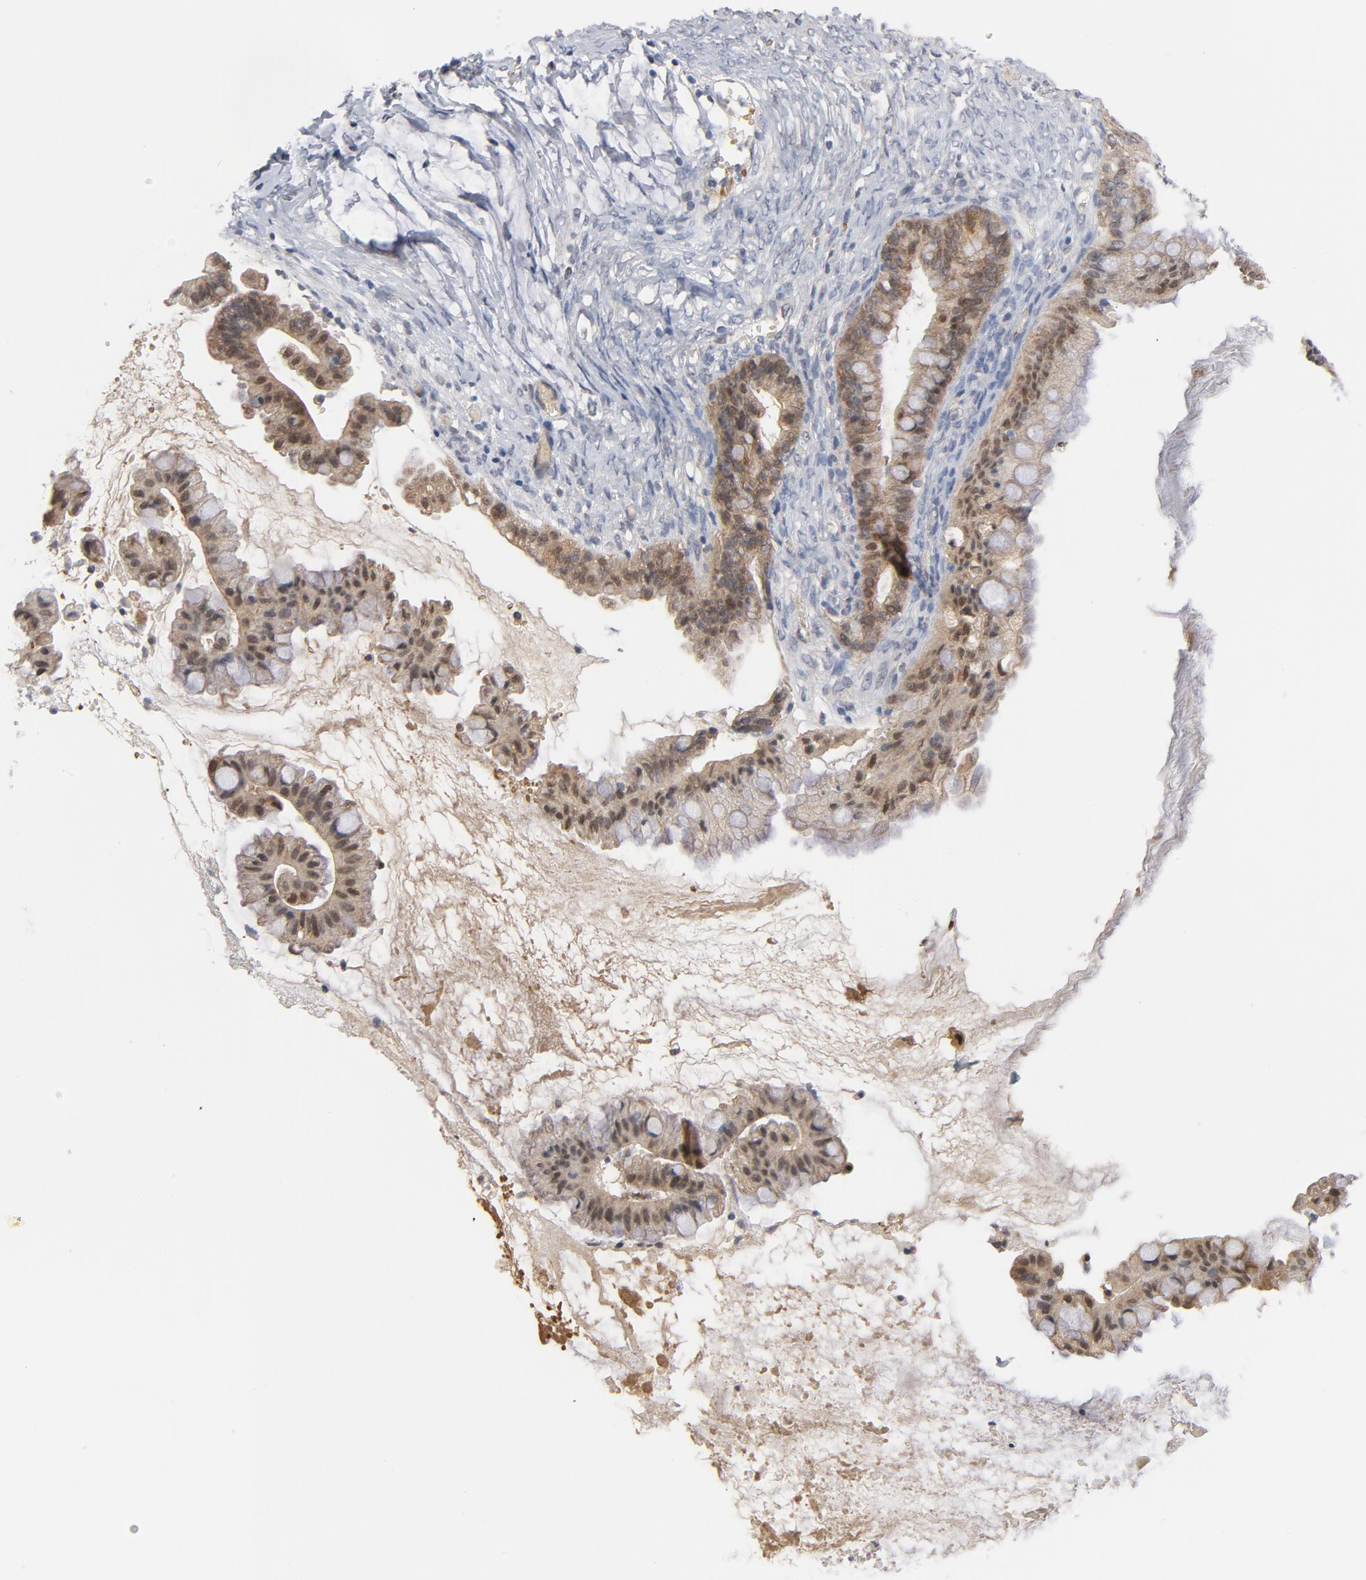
{"staining": {"intensity": "moderate", "quantity": ">75%", "location": "cytoplasmic/membranous,nuclear"}, "tissue": "ovarian cancer", "cell_type": "Tumor cells", "image_type": "cancer", "snomed": [{"axis": "morphology", "description": "Cystadenocarcinoma, mucinous, NOS"}, {"axis": "topography", "description": "Ovary"}], "caption": "The histopathology image exhibits staining of mucinous cystadenocarcinoma (ovarian), revealing moderate cytoplasmic/membranous and nuclear protein positivity (brown color) within tumor cells.", "gene": "PRDX1", "patient": {"sex": "female", "age": 57}}